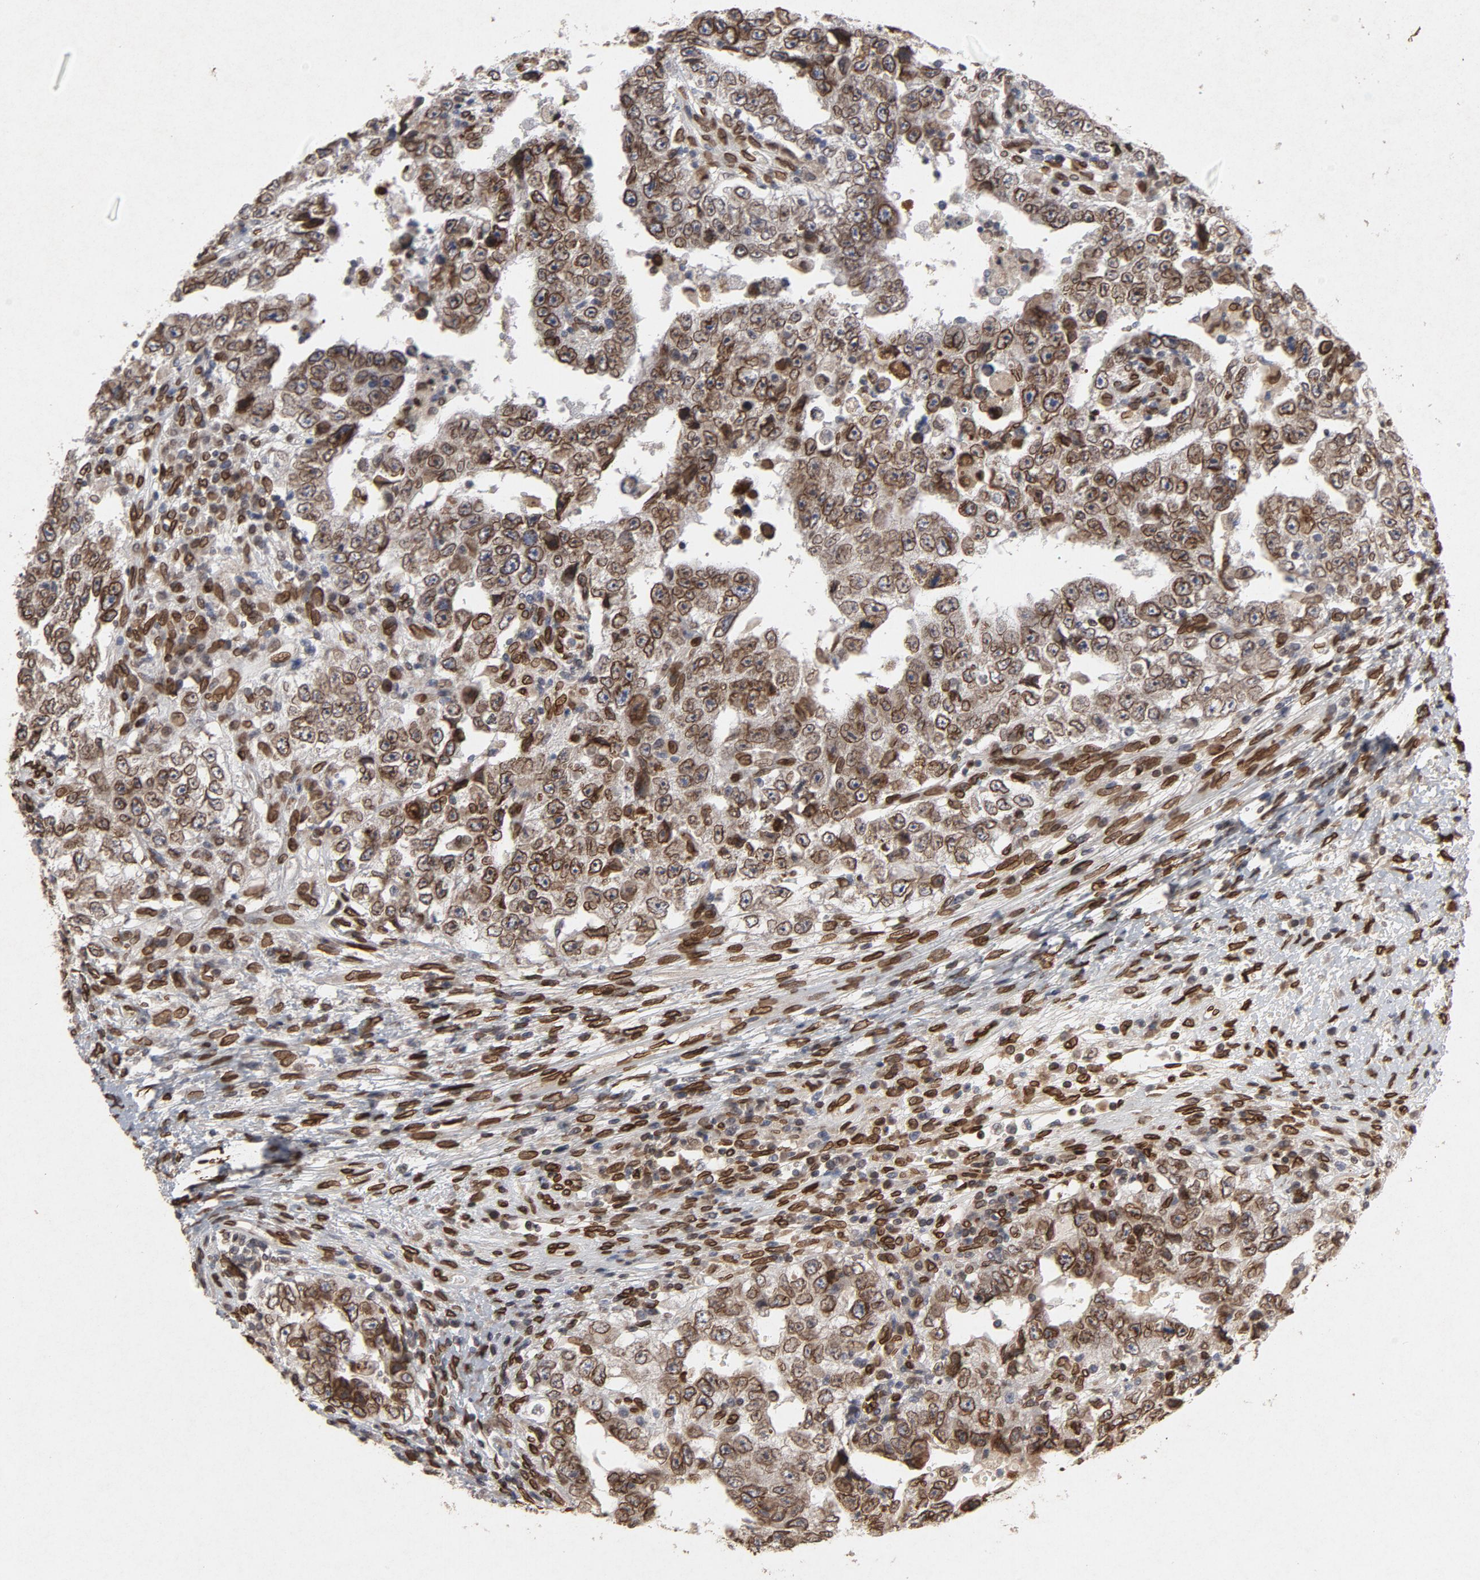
{"staining": {"intensity": "strong", "quantity": ">75%", "location": "cytoplasmic/membranous,nuclear"}, "tissue": "testis cancer", "cell_type": "Tumor cells", "image_type": "cancer", "snomed": [{"axis": "morphology", "description": "Carcinoma, Embryonal, NOS"}, {"axis": "topography", "description": "Testis"}], "caption": "This is an image of immunohistochemistry staining of testis cancer, which shows strong expression in the cytoplasmic/membranous and nuclear of tumor cells.", "gene": "LMNA", "patient": {"sex": "male", "age": 26}}